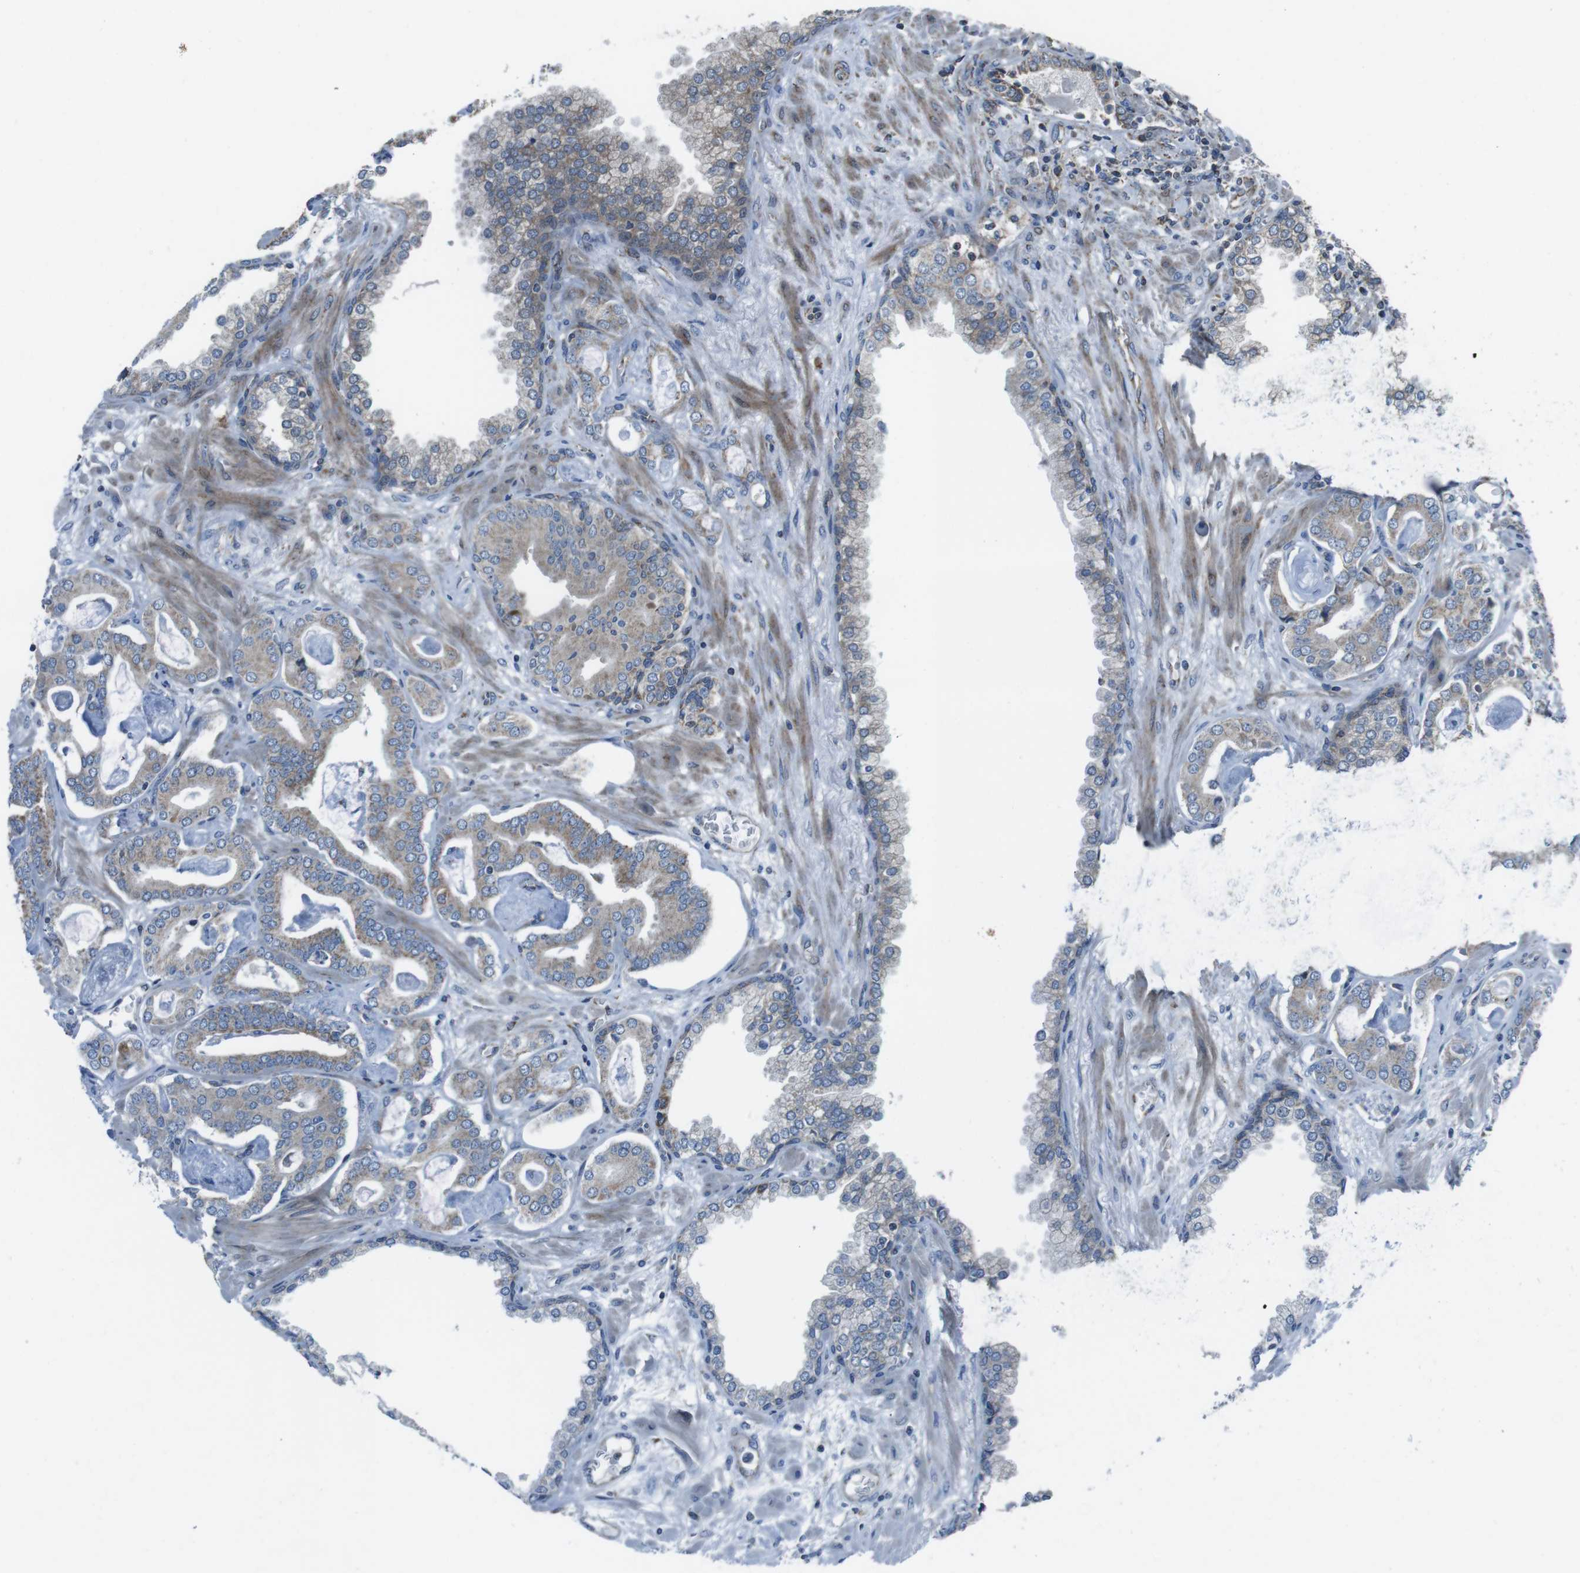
{"staining": {"intensity": "weak", "quantity": "<25%", "location": "cytoplasmic/membranous"}, "tissue": "prostate cancer", "cell_type": "Tumor cells", "image_type": "cancer", "snomed": [{"axis": "morphology", "description": "Adenocarcinoma, Low grade"}, {"axis": "topography", "description": "Prostate"}], "caption": "The image exhibits no staining of tumor cells in prostate cancer. Nuclei are stained in blue.", "gene": "GIMAP8", "patient": {"sex": "male", "age": 53}}